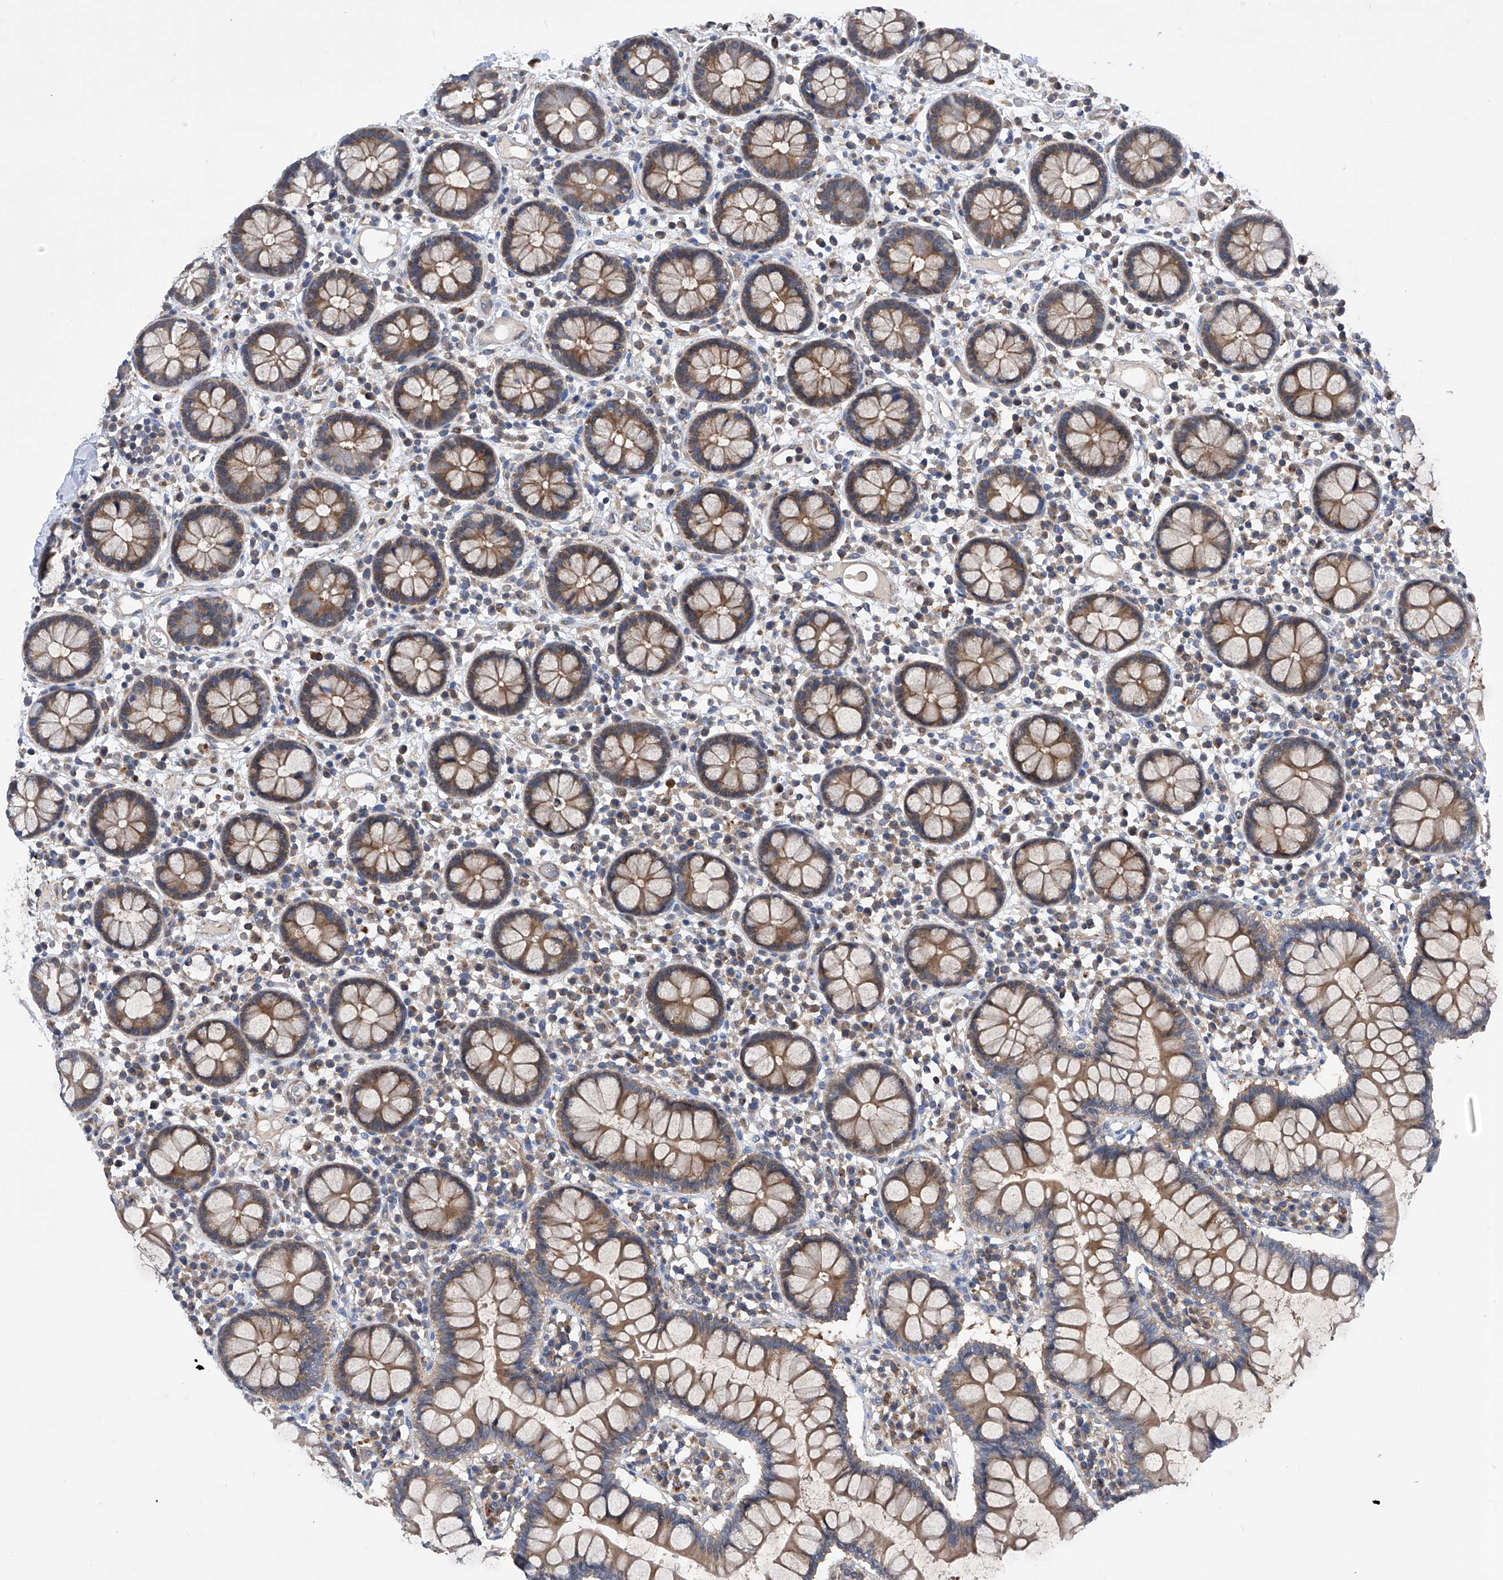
{"staining": {"intensity": "moderate", "quantity": ">75%", "location": "cytoplasmic/membranous"}, "tissue": "colon", "cell_type": "Endothelial cells", "image_type": "normal", "snomed": [{"axis": "morphology", "description": "Normal tissue, NOS"}, {"axis": "topography", "description": "Colon"}], "caption": "Brown immunohistochemical staining in normal human colon demonstrates moderate cytoplasmic/membranous positivity in approximately >75% of endothelial cells.", "gene": "SPATA20", "patient": {"sex": "female", "age": 79}}